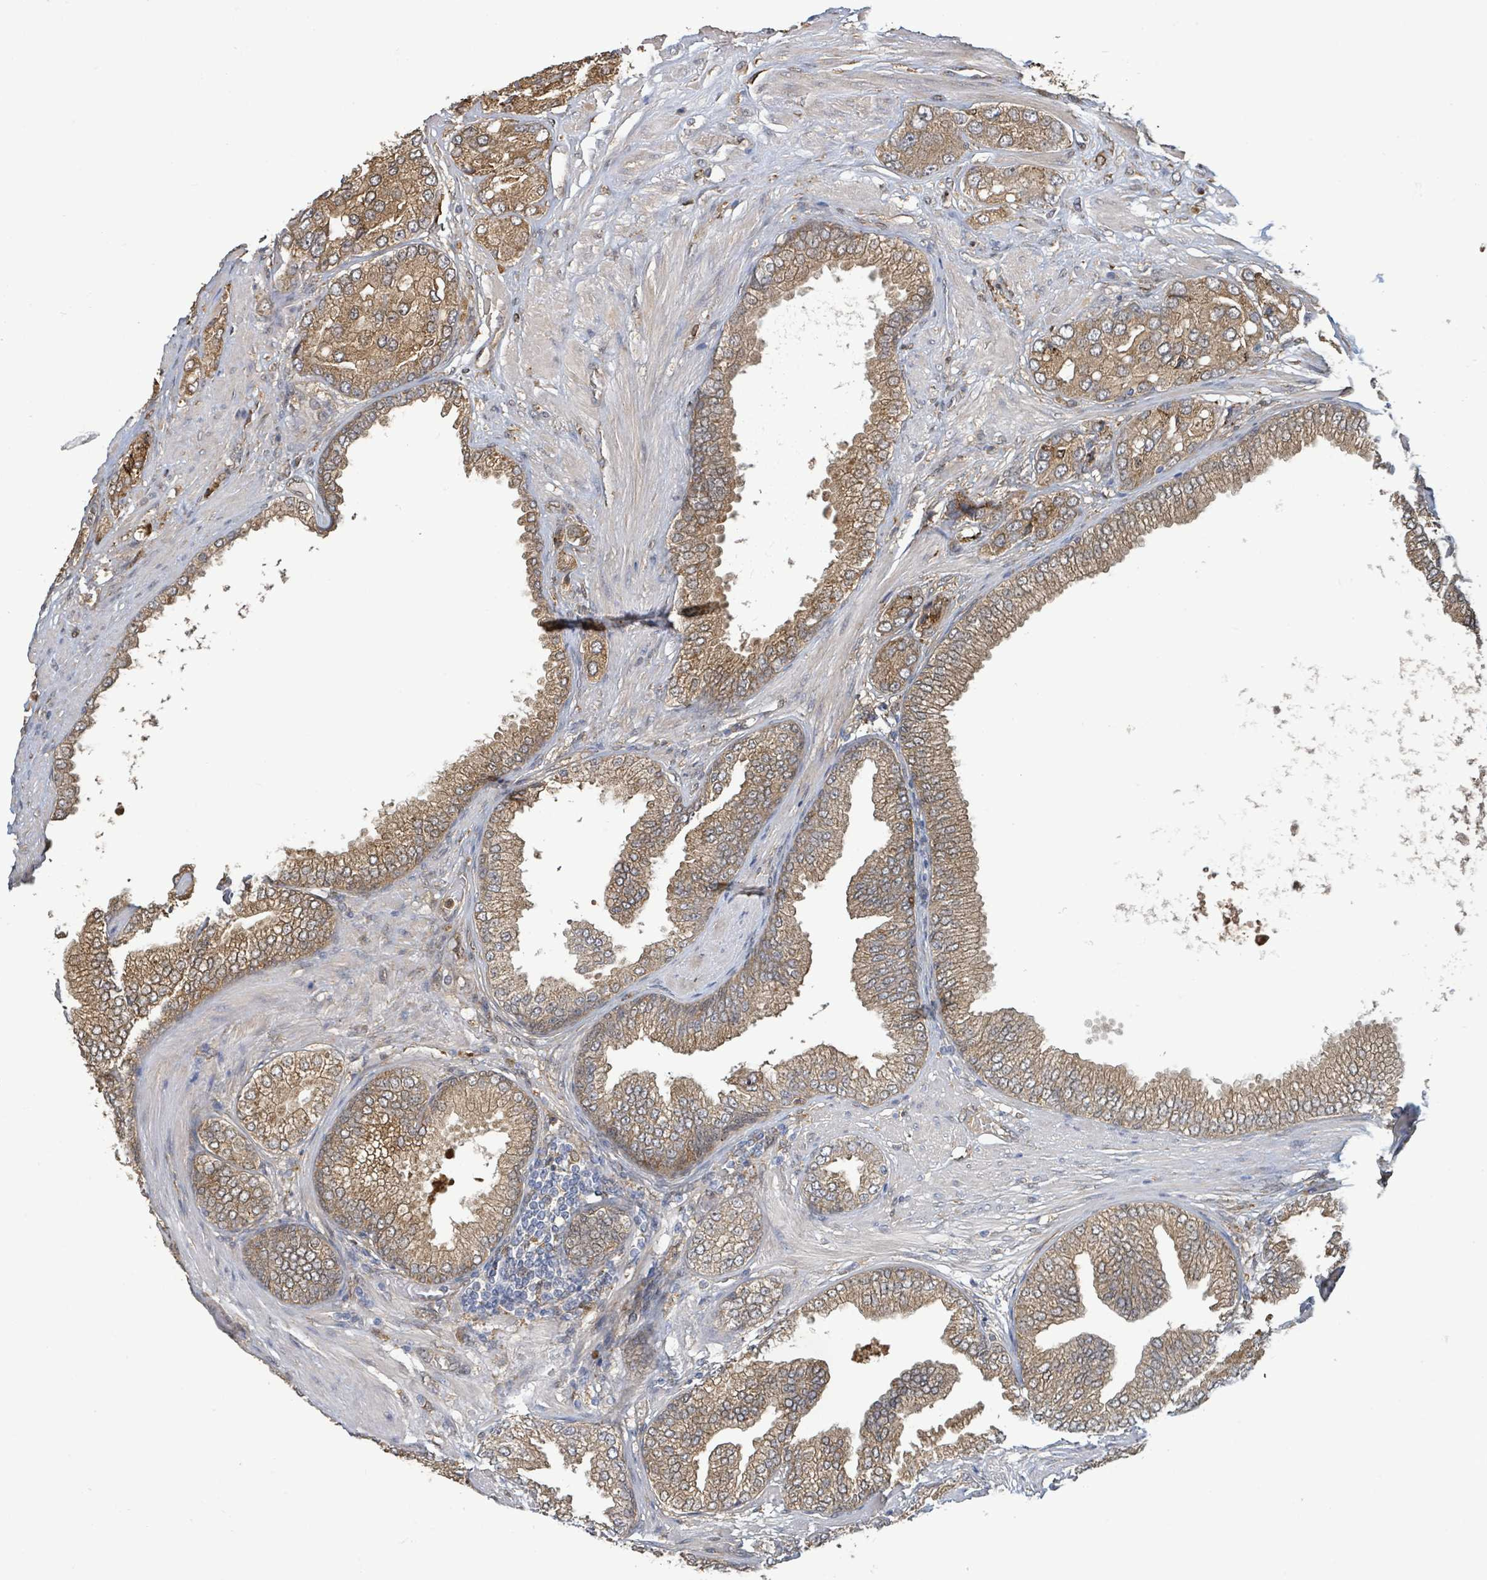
{"staining": {"intensity": "moderate", "quantity": ">75%", "location": "cytoplasmic/membranous"}, "tissue": "prostate cancer", "cell_type": "Tumor cells", "image_type": "cancer", "snomed": [{"axis": "morphology", "description": "Adenocarcinoma, High grade"}, {"axis": "topography", "description": "Prostate"}], "caption": "There is medium levels of moderate cytoplasmic/membranous expression in tumor cells of prostate cancer (high-grade adenocarcinoma), as demonstrated by immunohistochemical staining (brown color).", "gene": "ARPIN", "patient": {"sex": "male", "age": 71}}